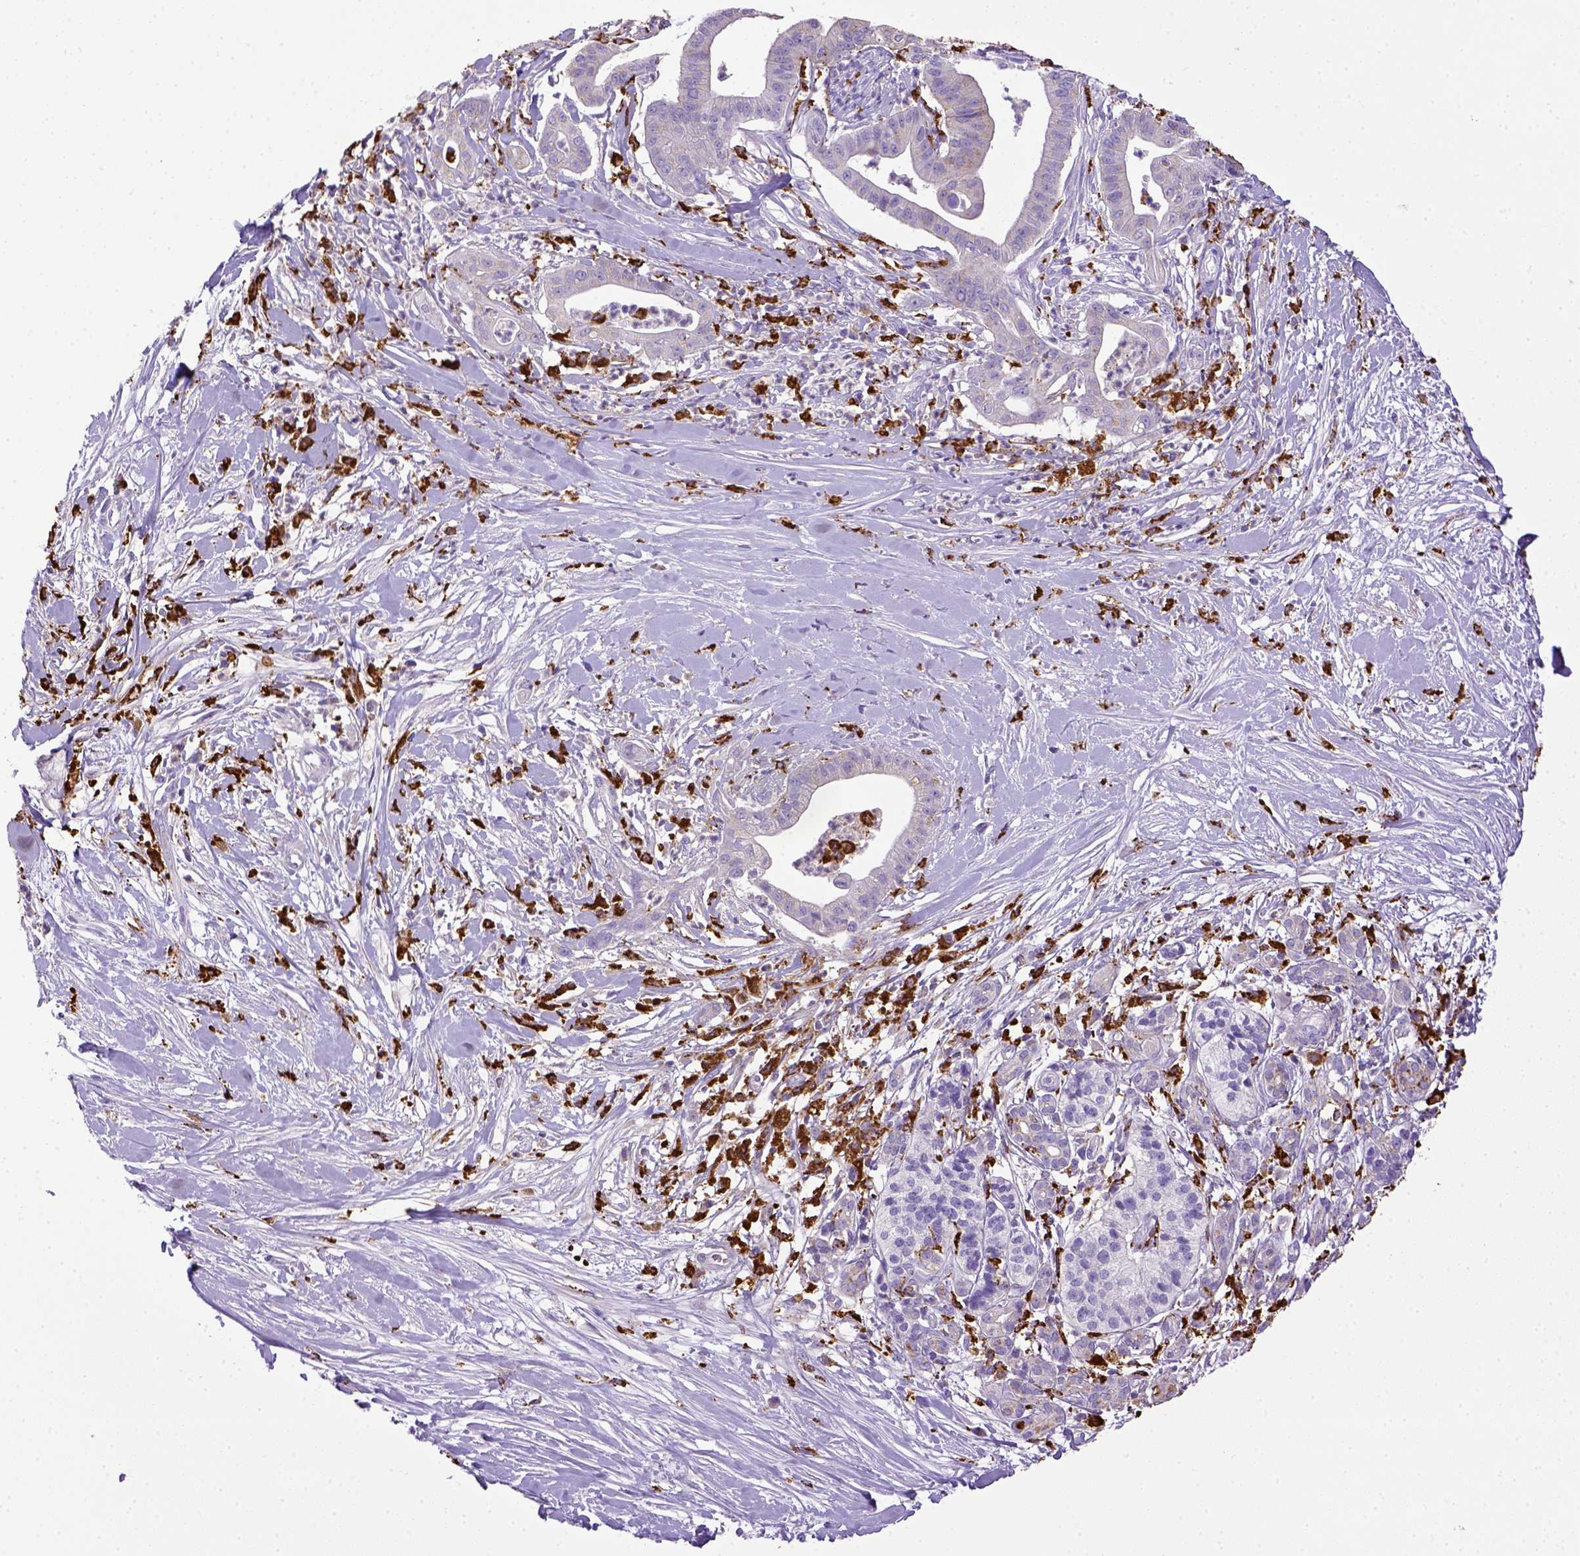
{"staining": {"intensity": "negative", "quantity": "none", "location": "none"}, "tissue": "pancreatic cancer", "cell_type": "Tumor cells", "image_type": "cancer", "snomed": [{"axis": "morphology", "description": "Normal tissue, NOS"}, {"axis": "morphology", "description": "Adenocarcinoma, NOS"}, {"axis": "topography", "description": "Lymph node"}, {"axis": "topography", "description": "Pancreas"}], "caption": "IHC image of pancreatic cancer (adenocarcinoma) stained for a protein (brown), which displays no staining in tumor cells.", "gene": "CD68", "patient": {"sex": "female", "age": 58}}